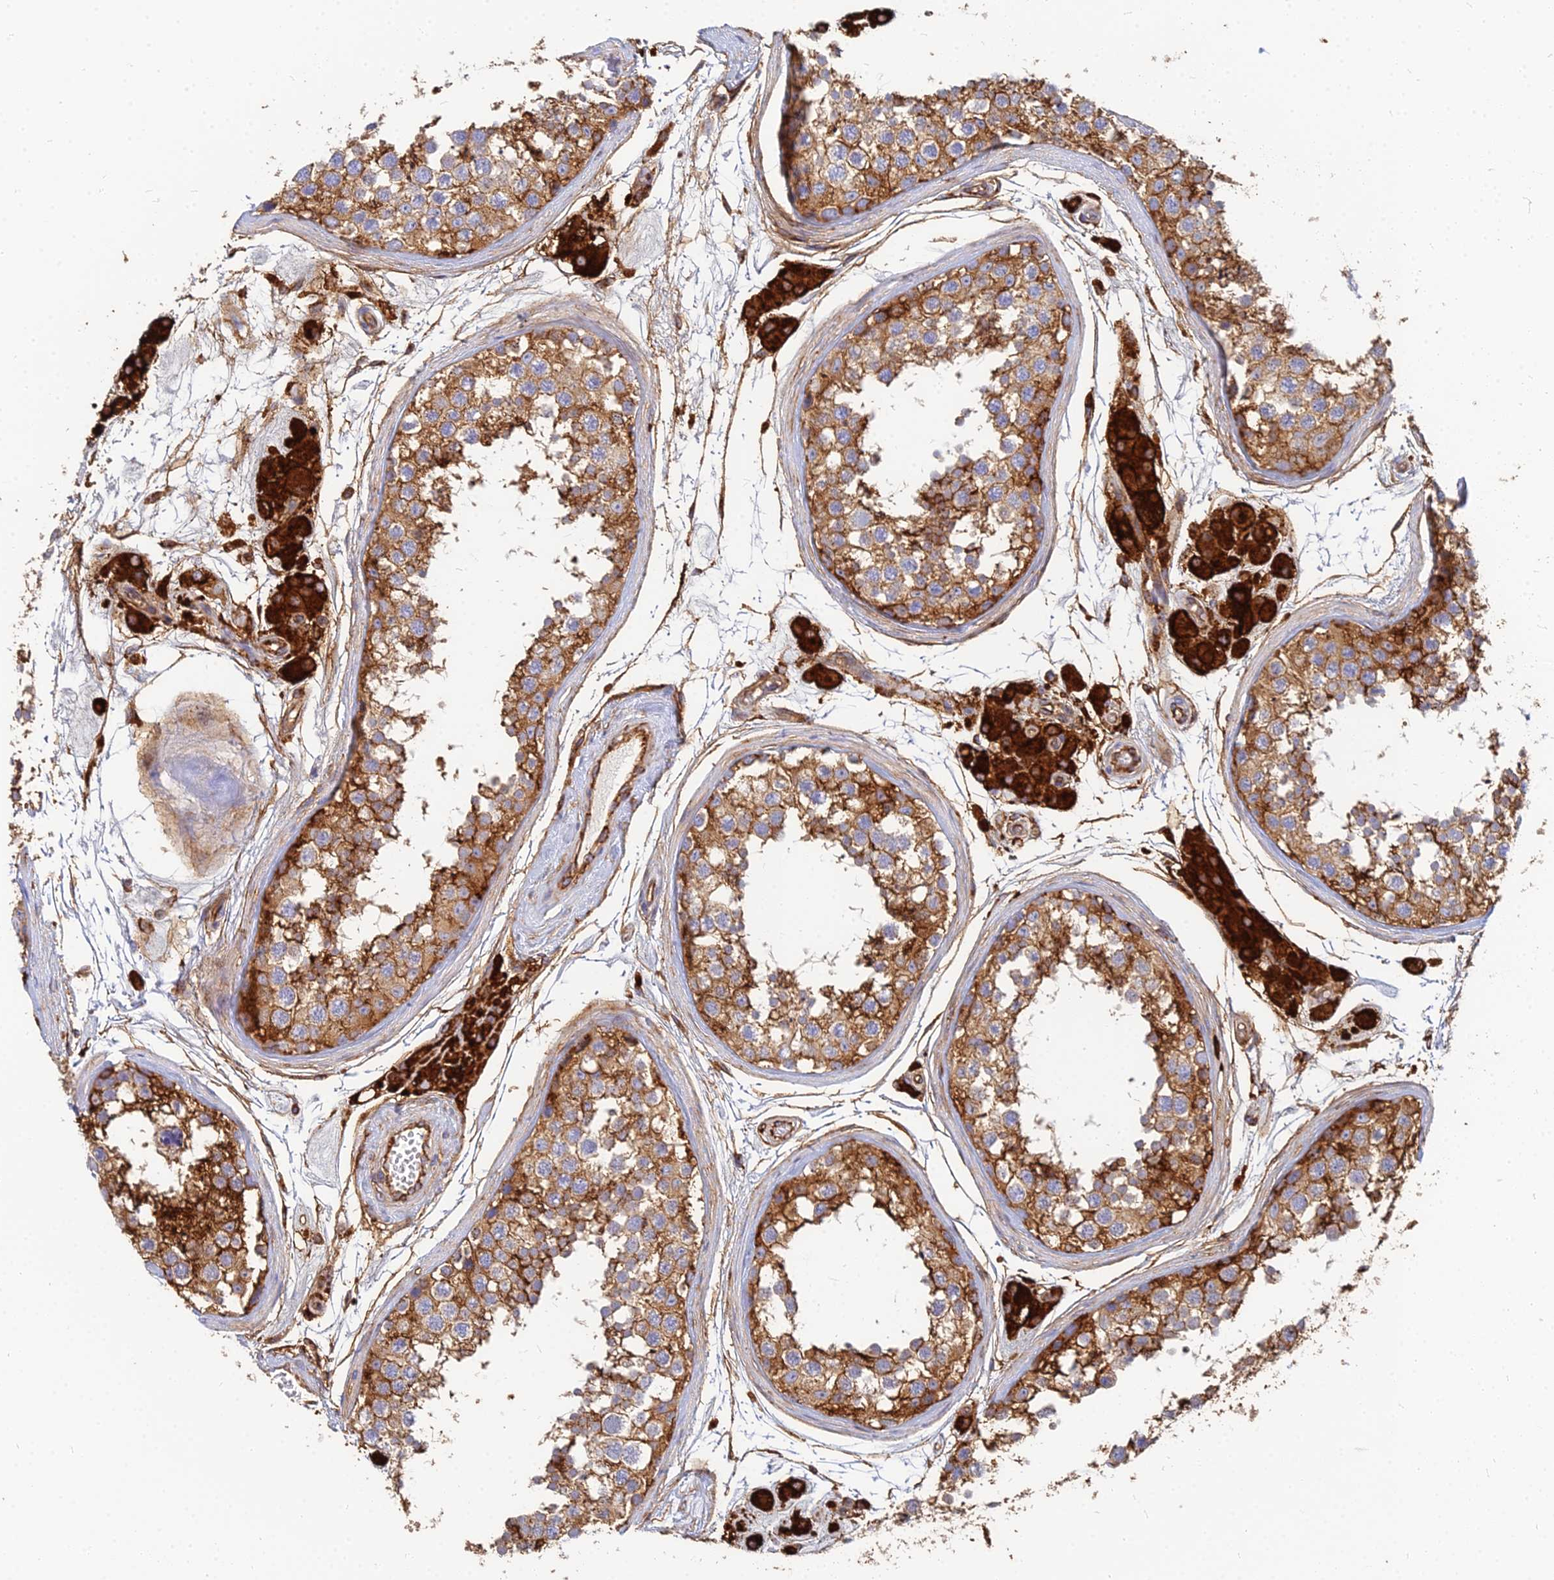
{"staining": {"intensity": "strong", "quantity": ">75%", "location": "cytoplasmic/membranous"}, "tissue": "testis", "cell_type": "Cells in seminiferous ducts", "image_type": "normal", "snomed": [{"axis": "morphology", "description": "Normal tissue, NOS"}, {"axis": "topography", "description": "Testis"}], "caption": "This micrograph displays immunohistochemistry (IHC) staining of unremarkable human testis, with high strong cytoplasmic/membranous staining in about >75% of cells in seminiferous ducts.", "gene": "VAT1", "patient": {"sex": "male", "age": 56}}